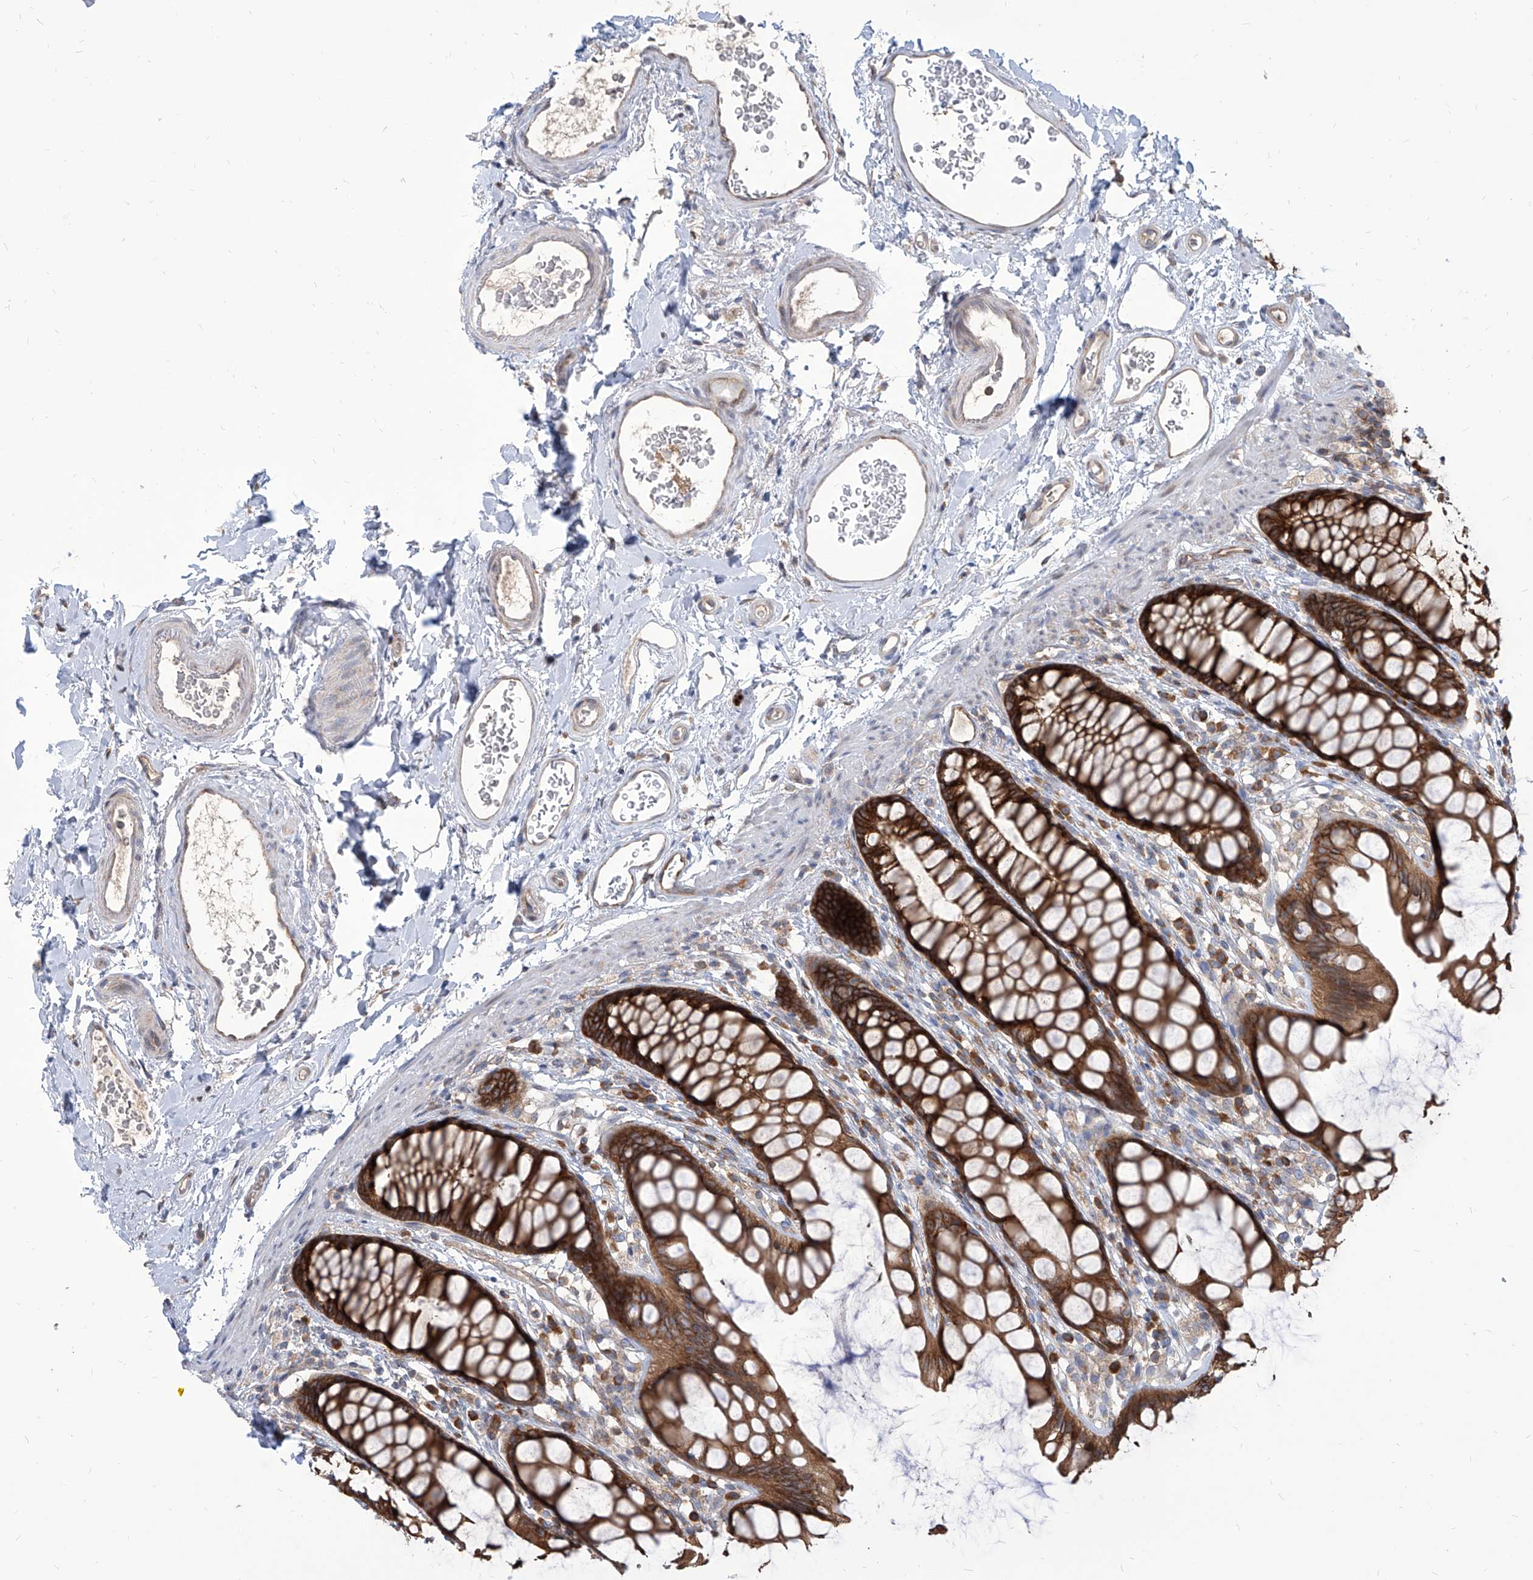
{"staining": {"intensity": "strong", "quantity": ">75%", "location": "cytoplasmic/membranous"}, "tissue": "rectum", "cell_type": "Glandular cells", "image_type": "normal", "snomed": [{"axis": "morphology", "description": "Normal tissue, NOS"}, {"axis": "topography", "description": "Rectum"}], "caption": "Immunohistochemical staining of benign human rectum demonstrates high levels of strong cytoplasmic/membranous expression in about >75% of glandular cells. (DAB (3,3'-diaminobenzidine) IHC, brown staining for protein, blue staining for nuclei).", "gene": "FAM83B", "patient": {"sex": "female", "age": 65}}